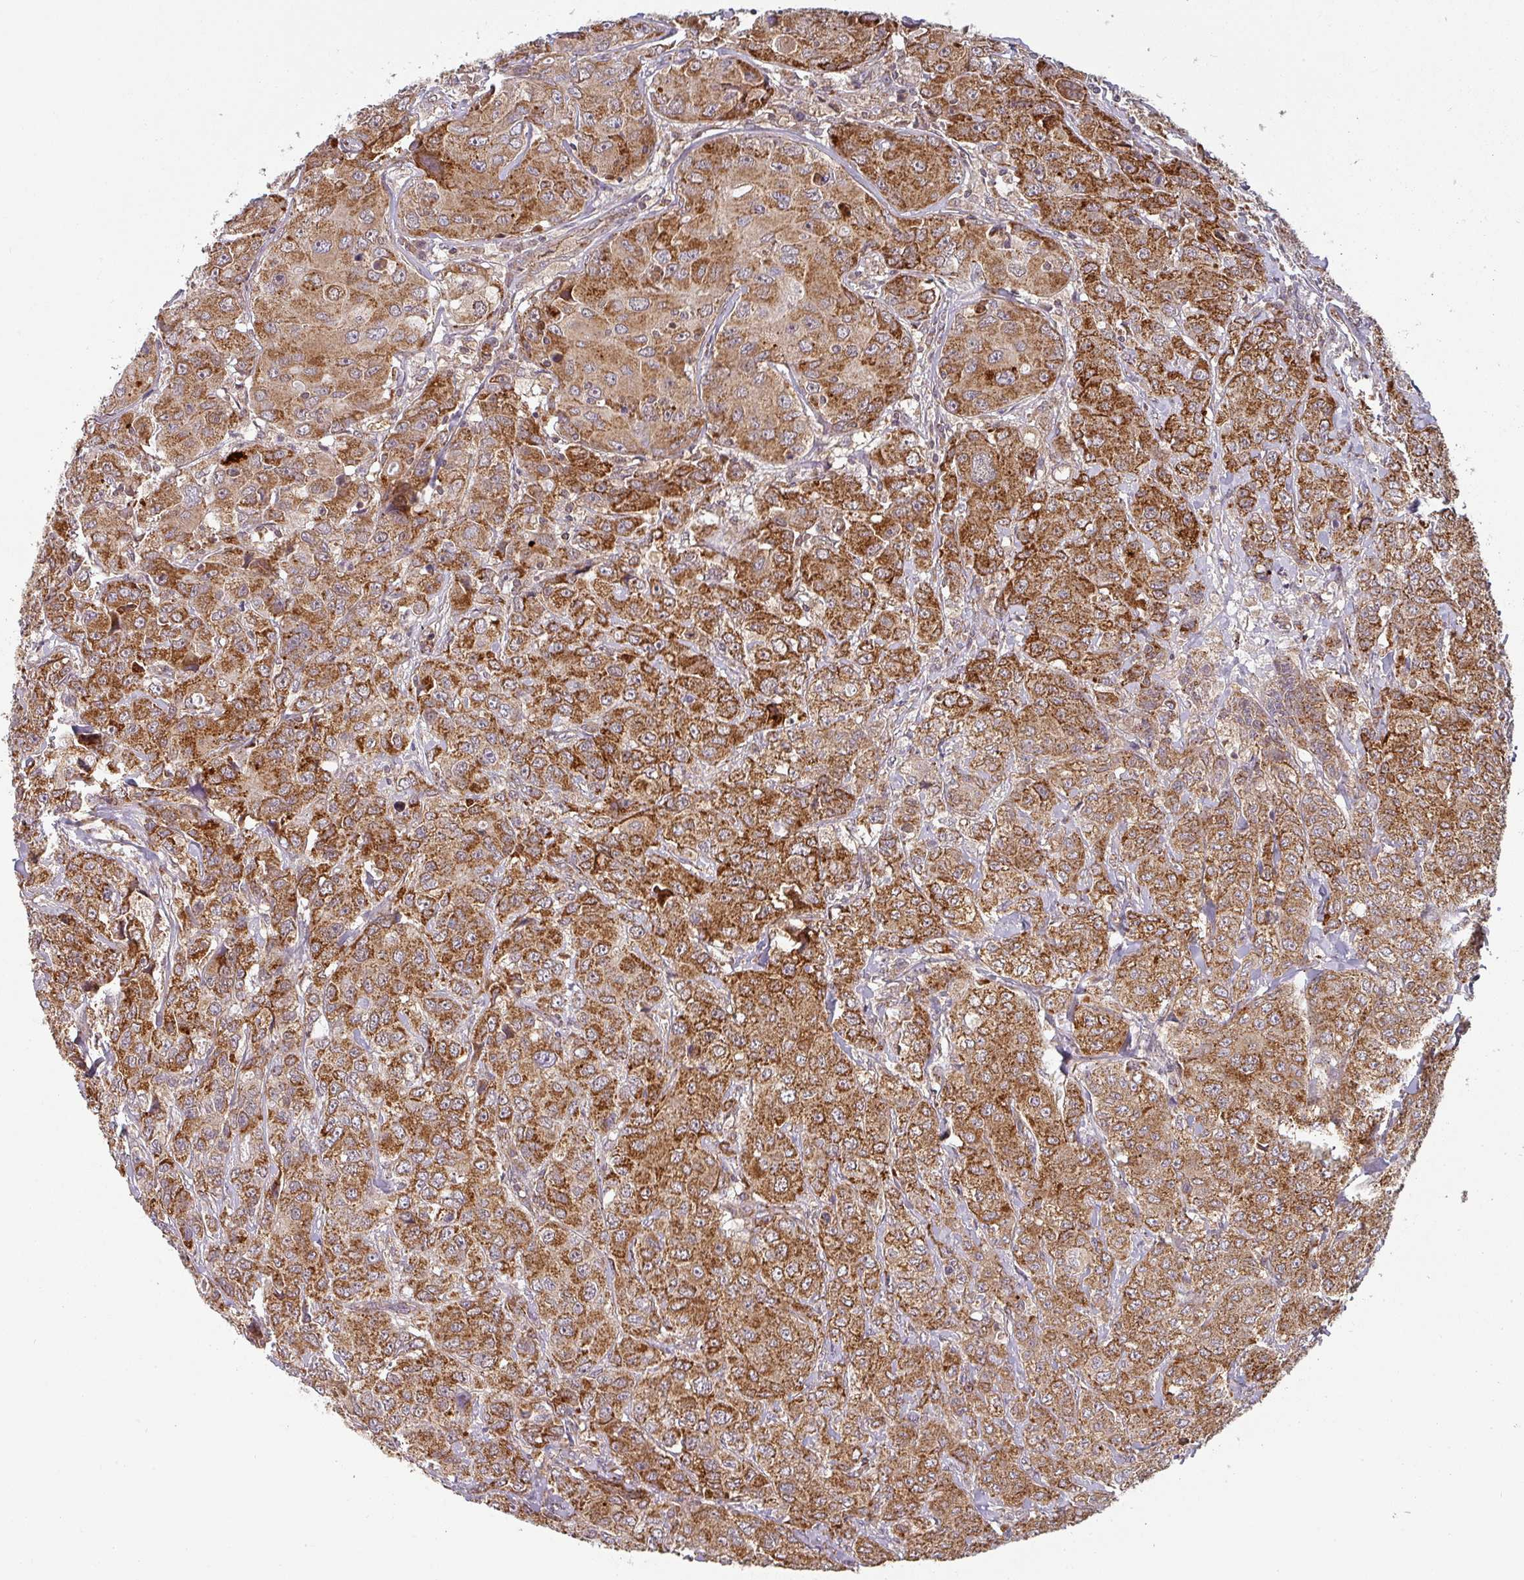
{"staining": {"intensity": "strong", "quantity": ">75%", "location": "cytoplasmic/membranous"}, "tissue": "breast cancer", "cell_type": "Tumor cells", "image_type": "cancer", "snomed": [{"axis": "morphology", "description": "Duct carcinoma"}, {"axis": "topography", "description": "Breast"}], "caption": "Strong cytoplasmic/membranous protein staining is seen in approximately >75% of tumor cells in intraductal carcinoma (breast). The staining was performed using DAB (3,3'-diaminobenzidine) to visualize the protein expression in brown, while the nuclei were stained in blue with hematoxylin (Magnification: 20x).", "gene": "MRPS16", "patient": {"sex": "female", "age": 43}}